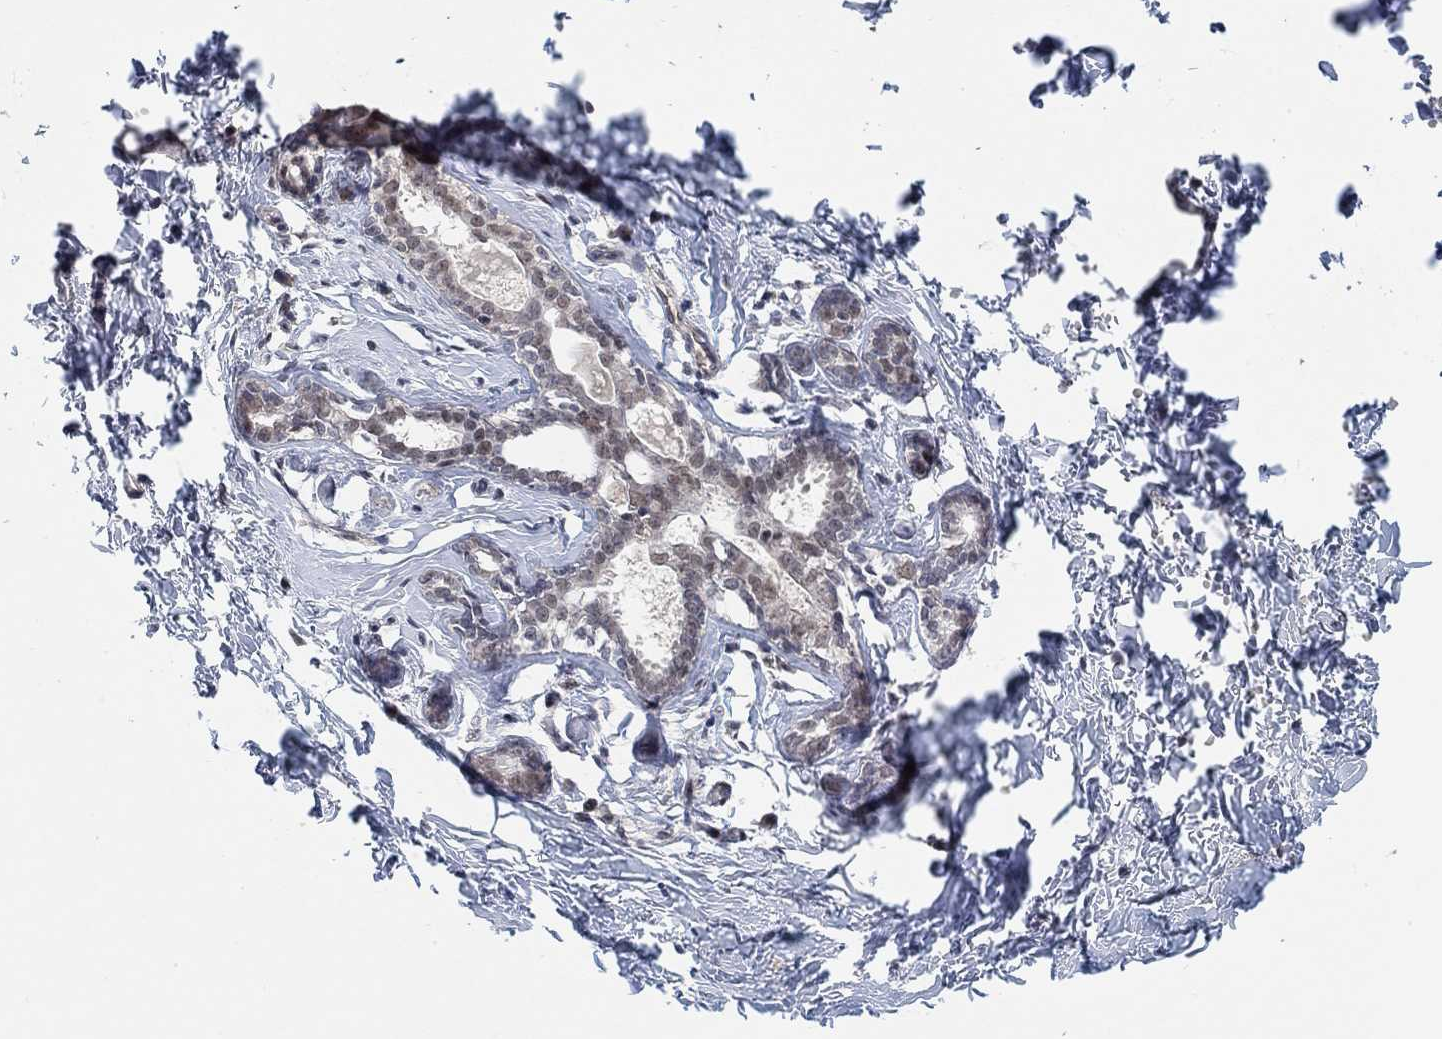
{"staining": {"intensity": "negative", "quantity": "none", "location": "none"}, "tissue": "breast", "cell_type": "Glandular cells", "image_type": "normal", "snomed": [{"axis": "morphology", "description": "Normal tissue, NOS"}, {"axis": "topography", "description": "Breast"}], "caption": "This is a histopathology image of immunohistochemistry staining of normal breast, which shows no expression in glandular cells.", "gene": "THAP8", "patient": {"sex": "female", "age": 37}}